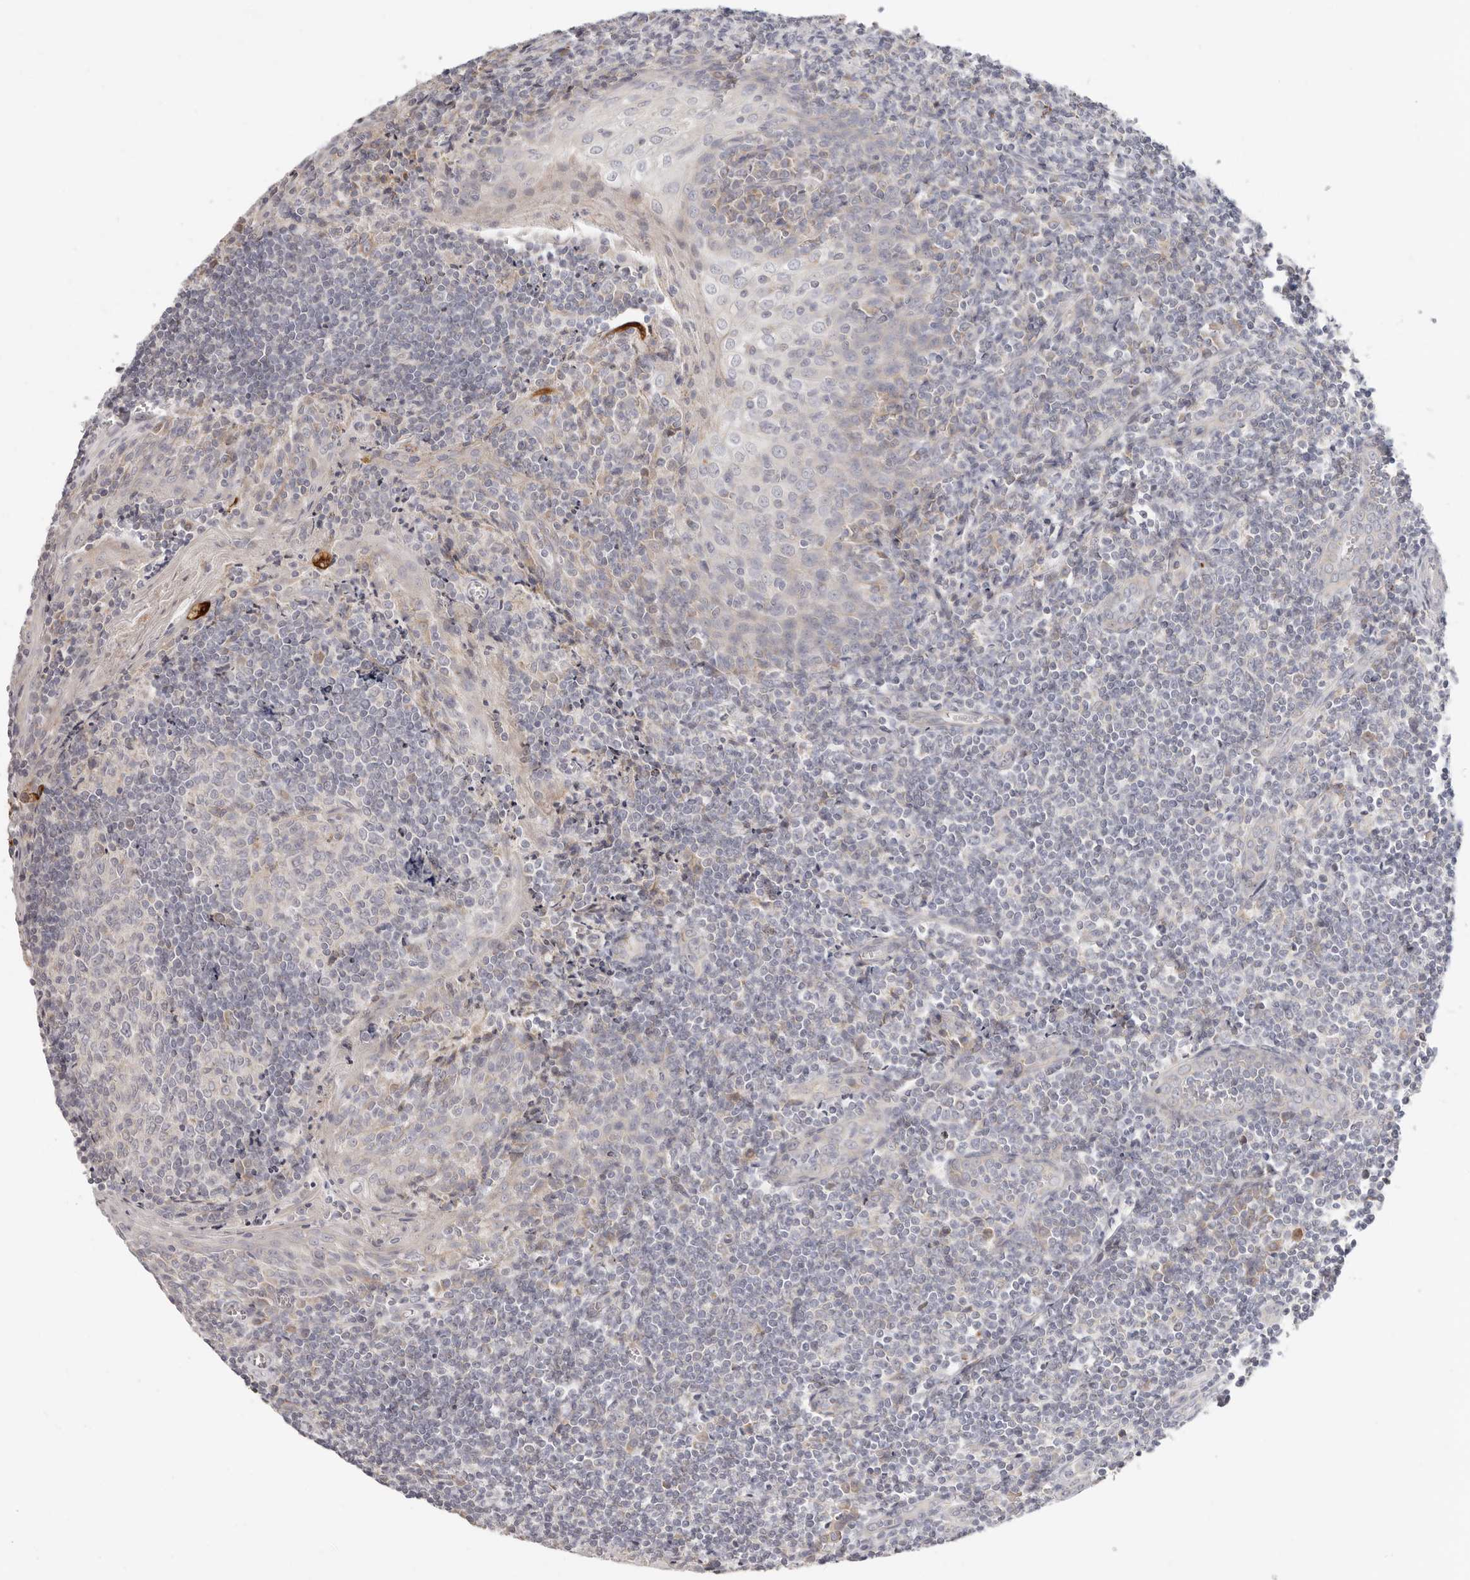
{"staining": {"intensity": "negative", "quantity": "none", "location": "none"}, "tissue": "tonsil", "cell_type": "Germinal center cells", "image_type": "normal", "snomed": [{"axis": "morphology", "description": "Normal tissue, NOS"}, {"axis": "topography", "description": "Tonsil"}], "caption": "This histopathology image is of benign tonsil stained with immunohistochemistry (IHC) to label a protein in brown with the nuclei are counter-stained blue. There is no positivity in germinal center cells.", "gene": "TFB2M", "patient": {"sex": "male", "age": 27}}